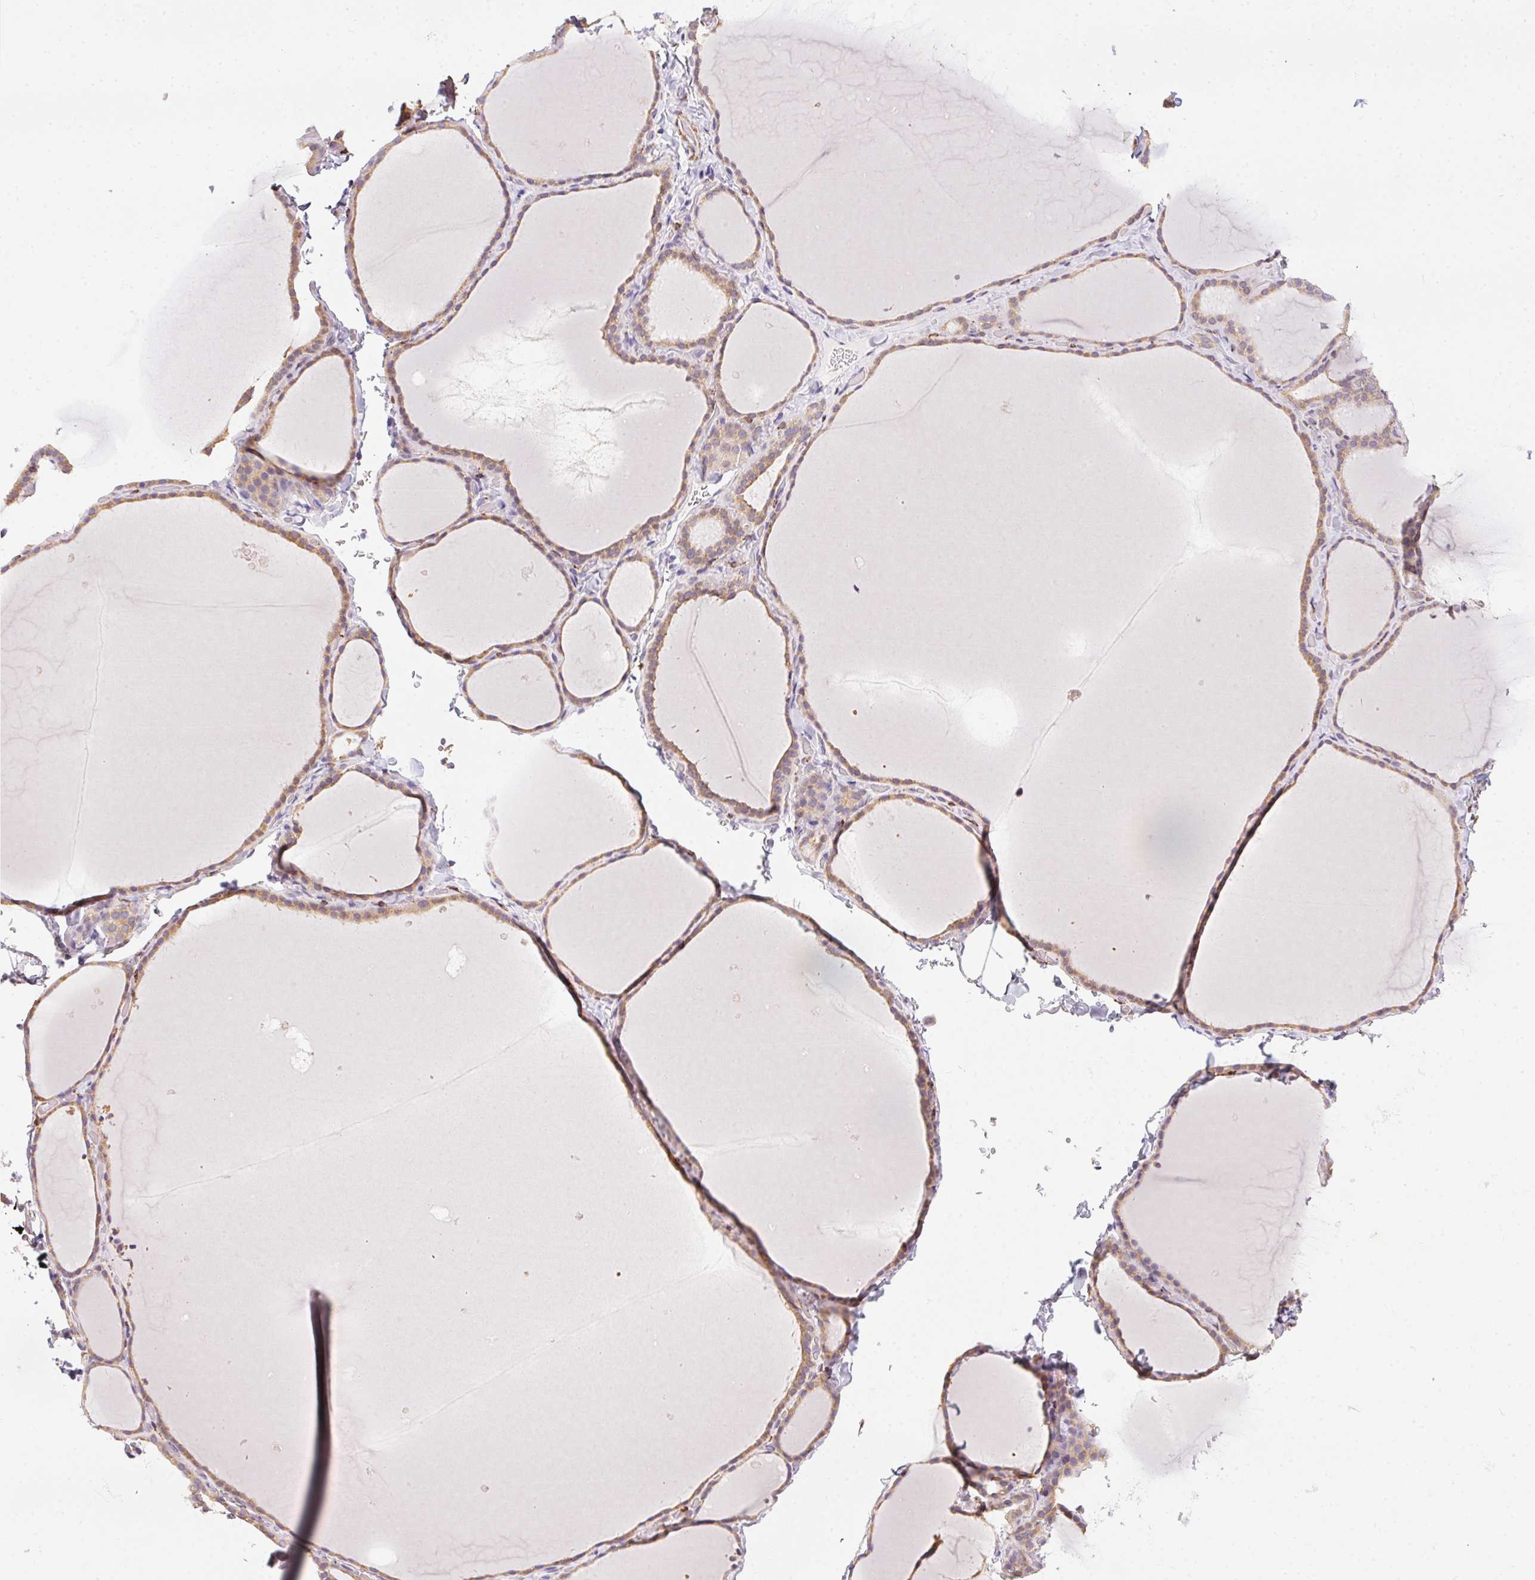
{"staining": {"intensity": "weak", "quantity": "25%-75%", "location": "cytoplasmic/membranous"}, "tissue": "thyroid gland", "cell_type": "Glandular cells", "image_type": "normal", "snomed": [{"axis": "morphology", "description": "Normal tissue, NOS"}, {"axis": "topography", "description": "Thyroid gland"}], "caption": "About 25%-75% of glandular cells in unremarkable thyroid gland display weak cytoplasmic/membranous protein expression as visualized by brown immunohistochemical staining.", "gene": "HRC", "patient": {"sex": "female", "age": 22}}